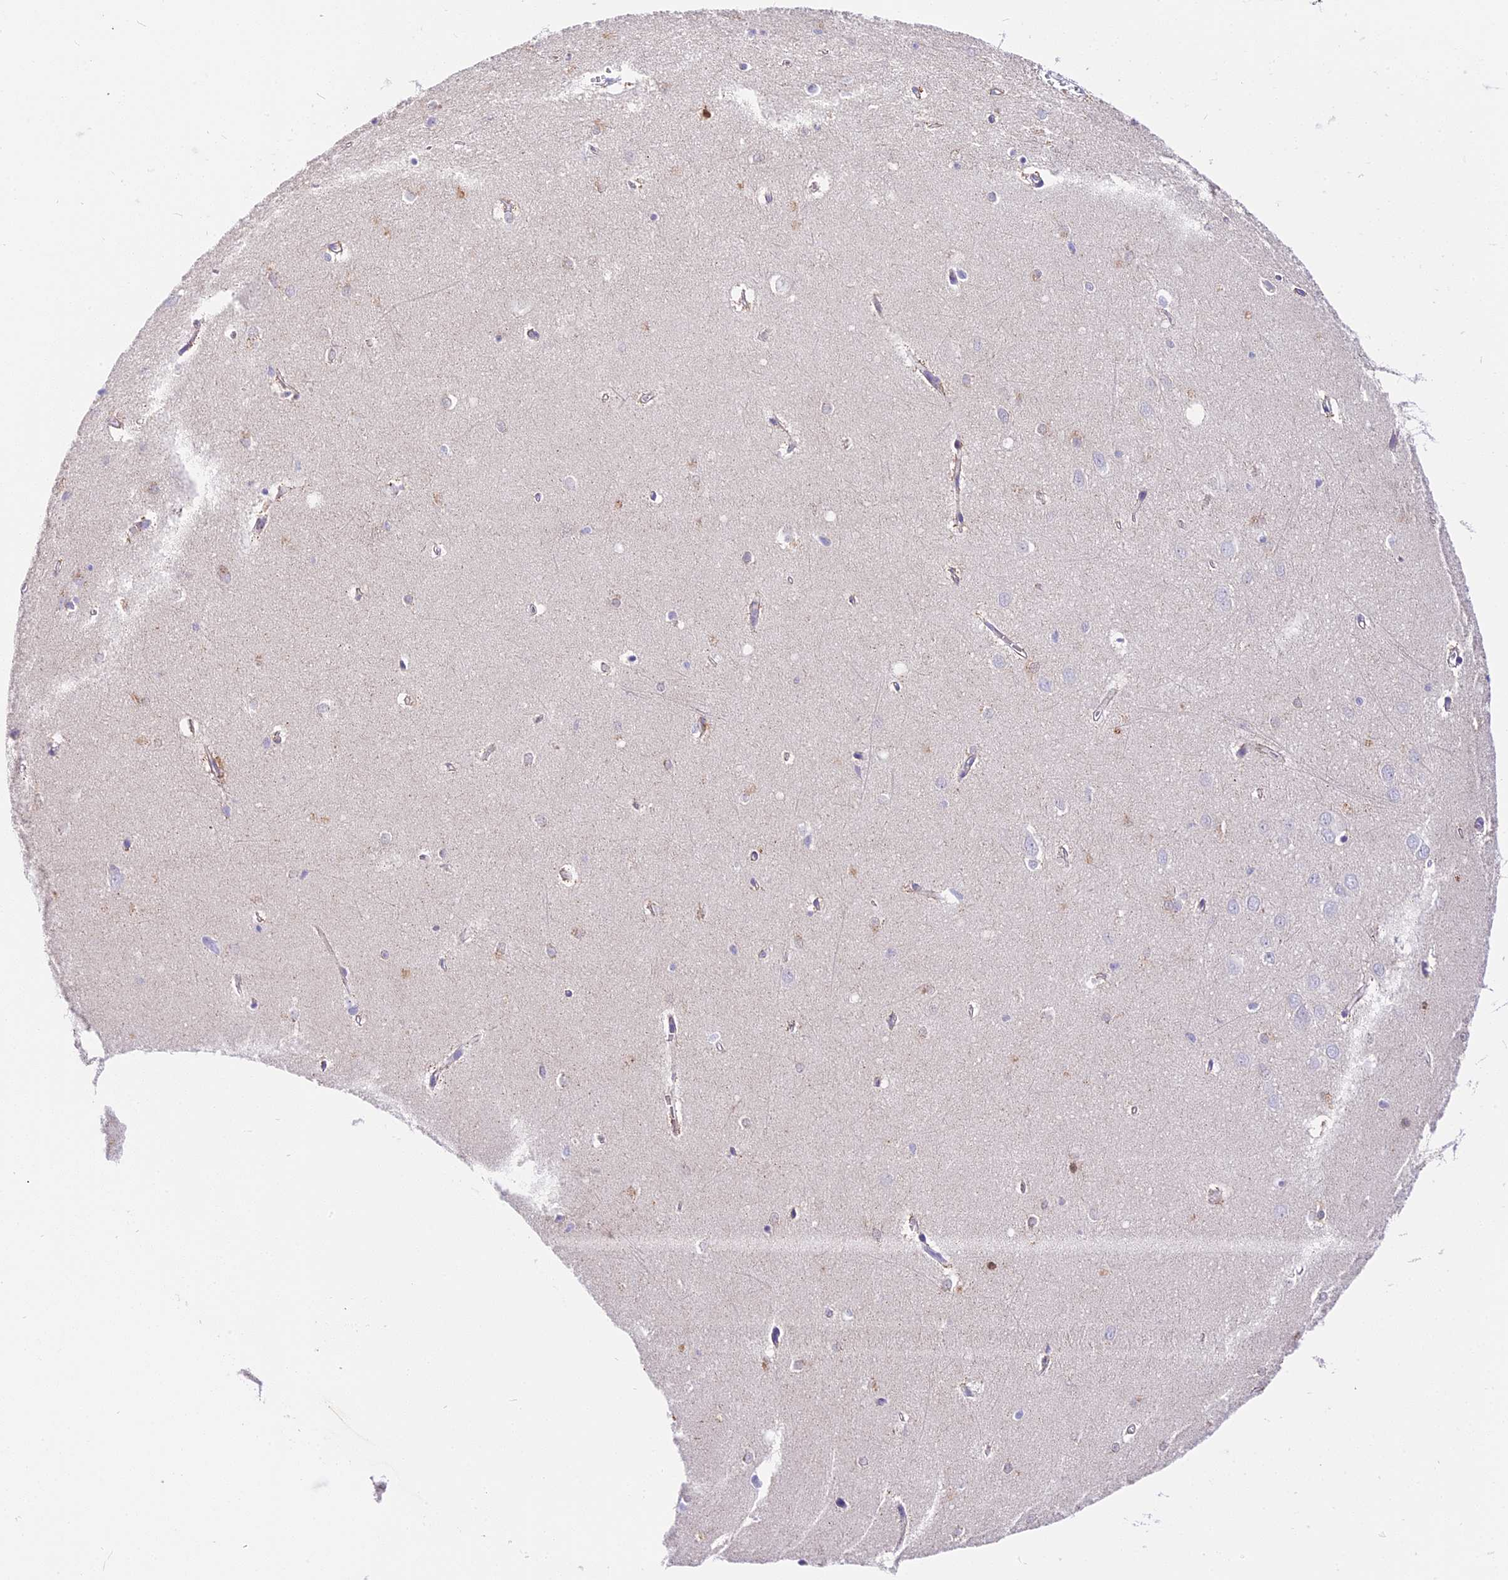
{"staining": {"intensity": "strong", "quantity": "<25%", "location": "nuclear"}, "tissue": "hippocampus", "cell_type": "Glial cells", "image_type": "normal", "snomed": [{"axis": "morphology", "description": "Normal tissue, NOS"}, {"axis": "topography", "description": "Hippocampus"}], "caption": "Brown immunohistochemical staining in normal hippocampus demonstrates strong nuclear staining in about <25% of glial cells.", "gene": "MIDN", "patient": {"sex": "female", "age": 64}}